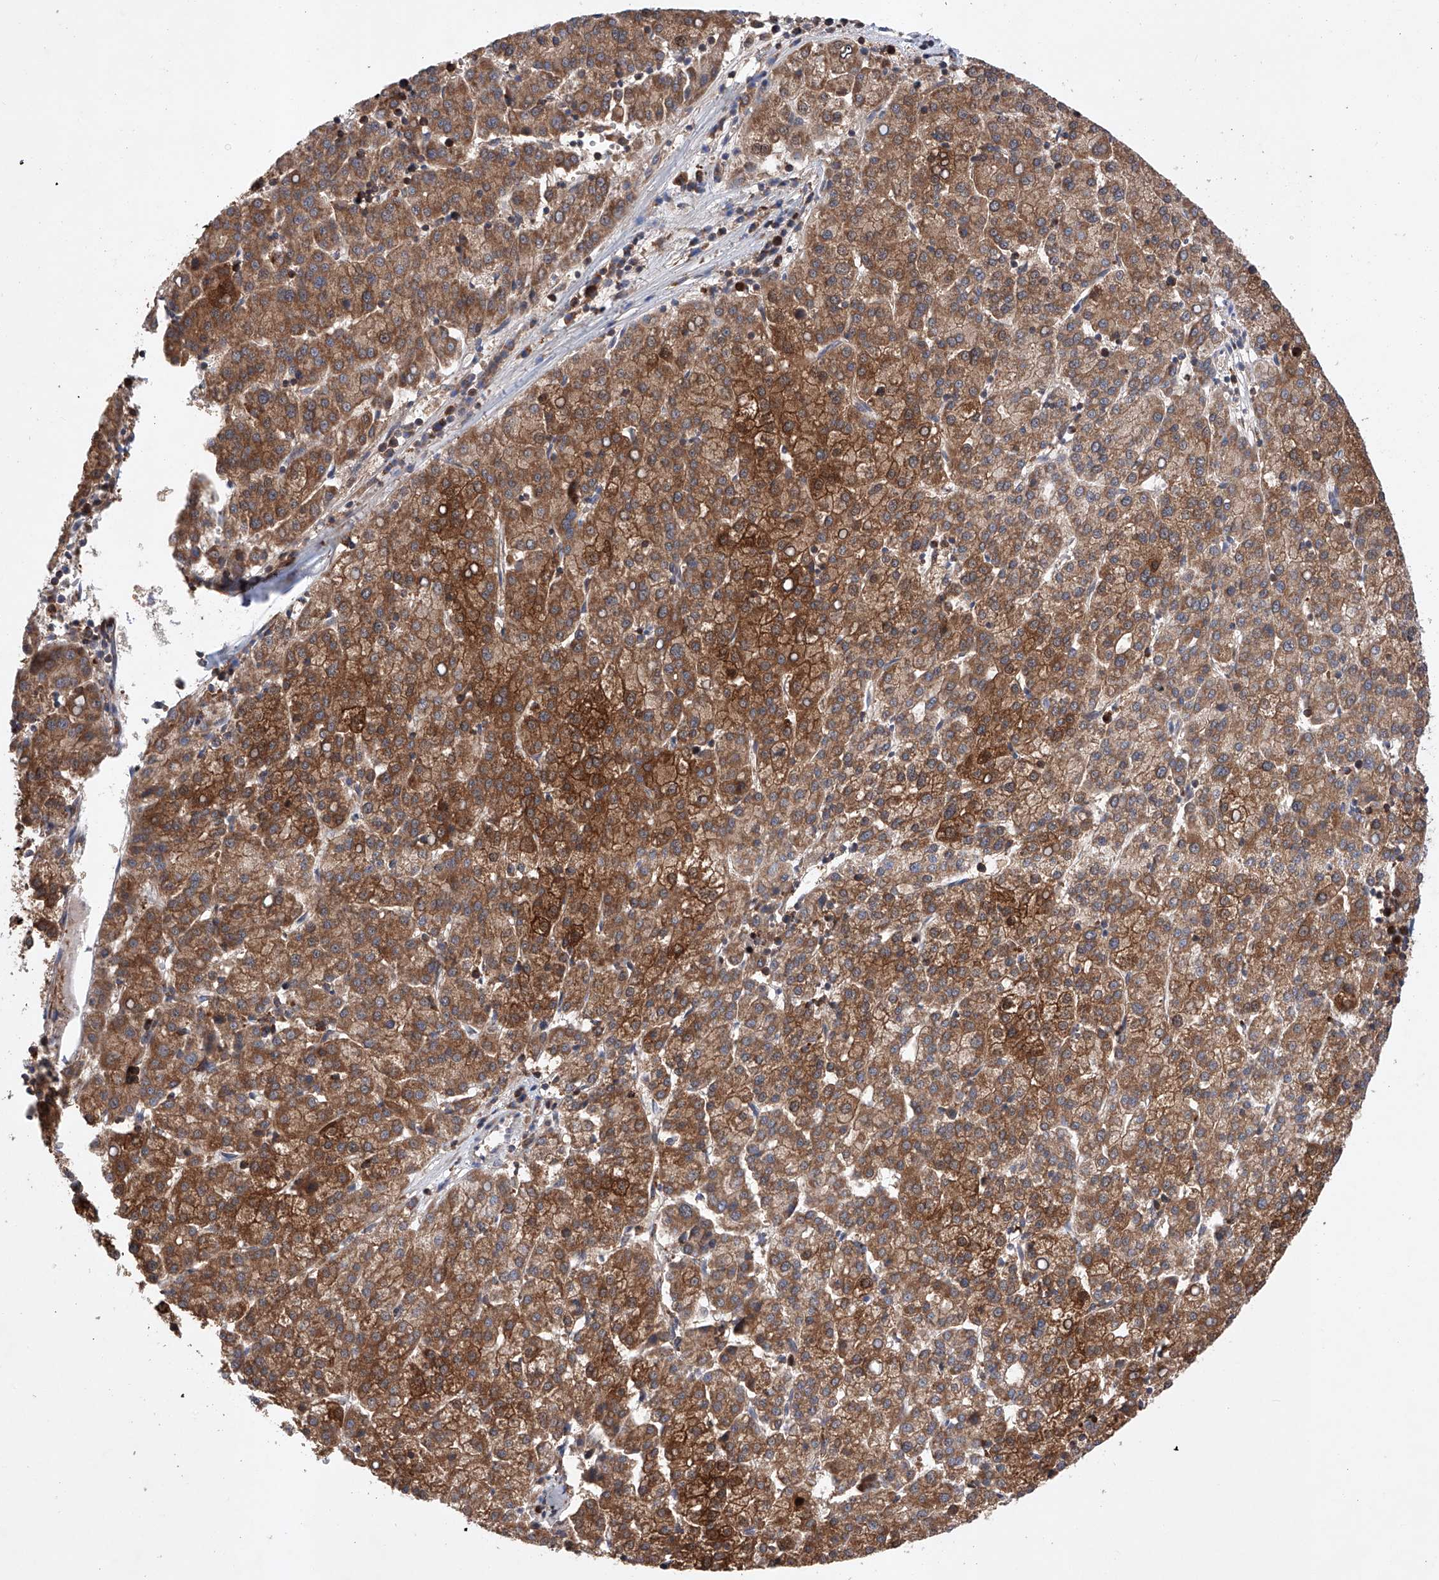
{"staining": {"intensity": "strong", "quantity": ">75%", "location": "cytoplasmic/membranous"}, "tissue": "liver cancer", "cell_type": "Tumor cells", "image_type": "cancer", "snomed": [{"axis": "morphology", "description": "Carcinoma, Hepatocellular, NOS"}, {"axis": "topography", "description": "Liver"}], "caption": "Human hepatocellular carcinoma (liver) stained with a brown dye shows strong cytoplasmic/membranous positive staining in about >75% of tumor cells.", "gene": "TIMM23", "patient": {"sex": "female", "age": 58}}